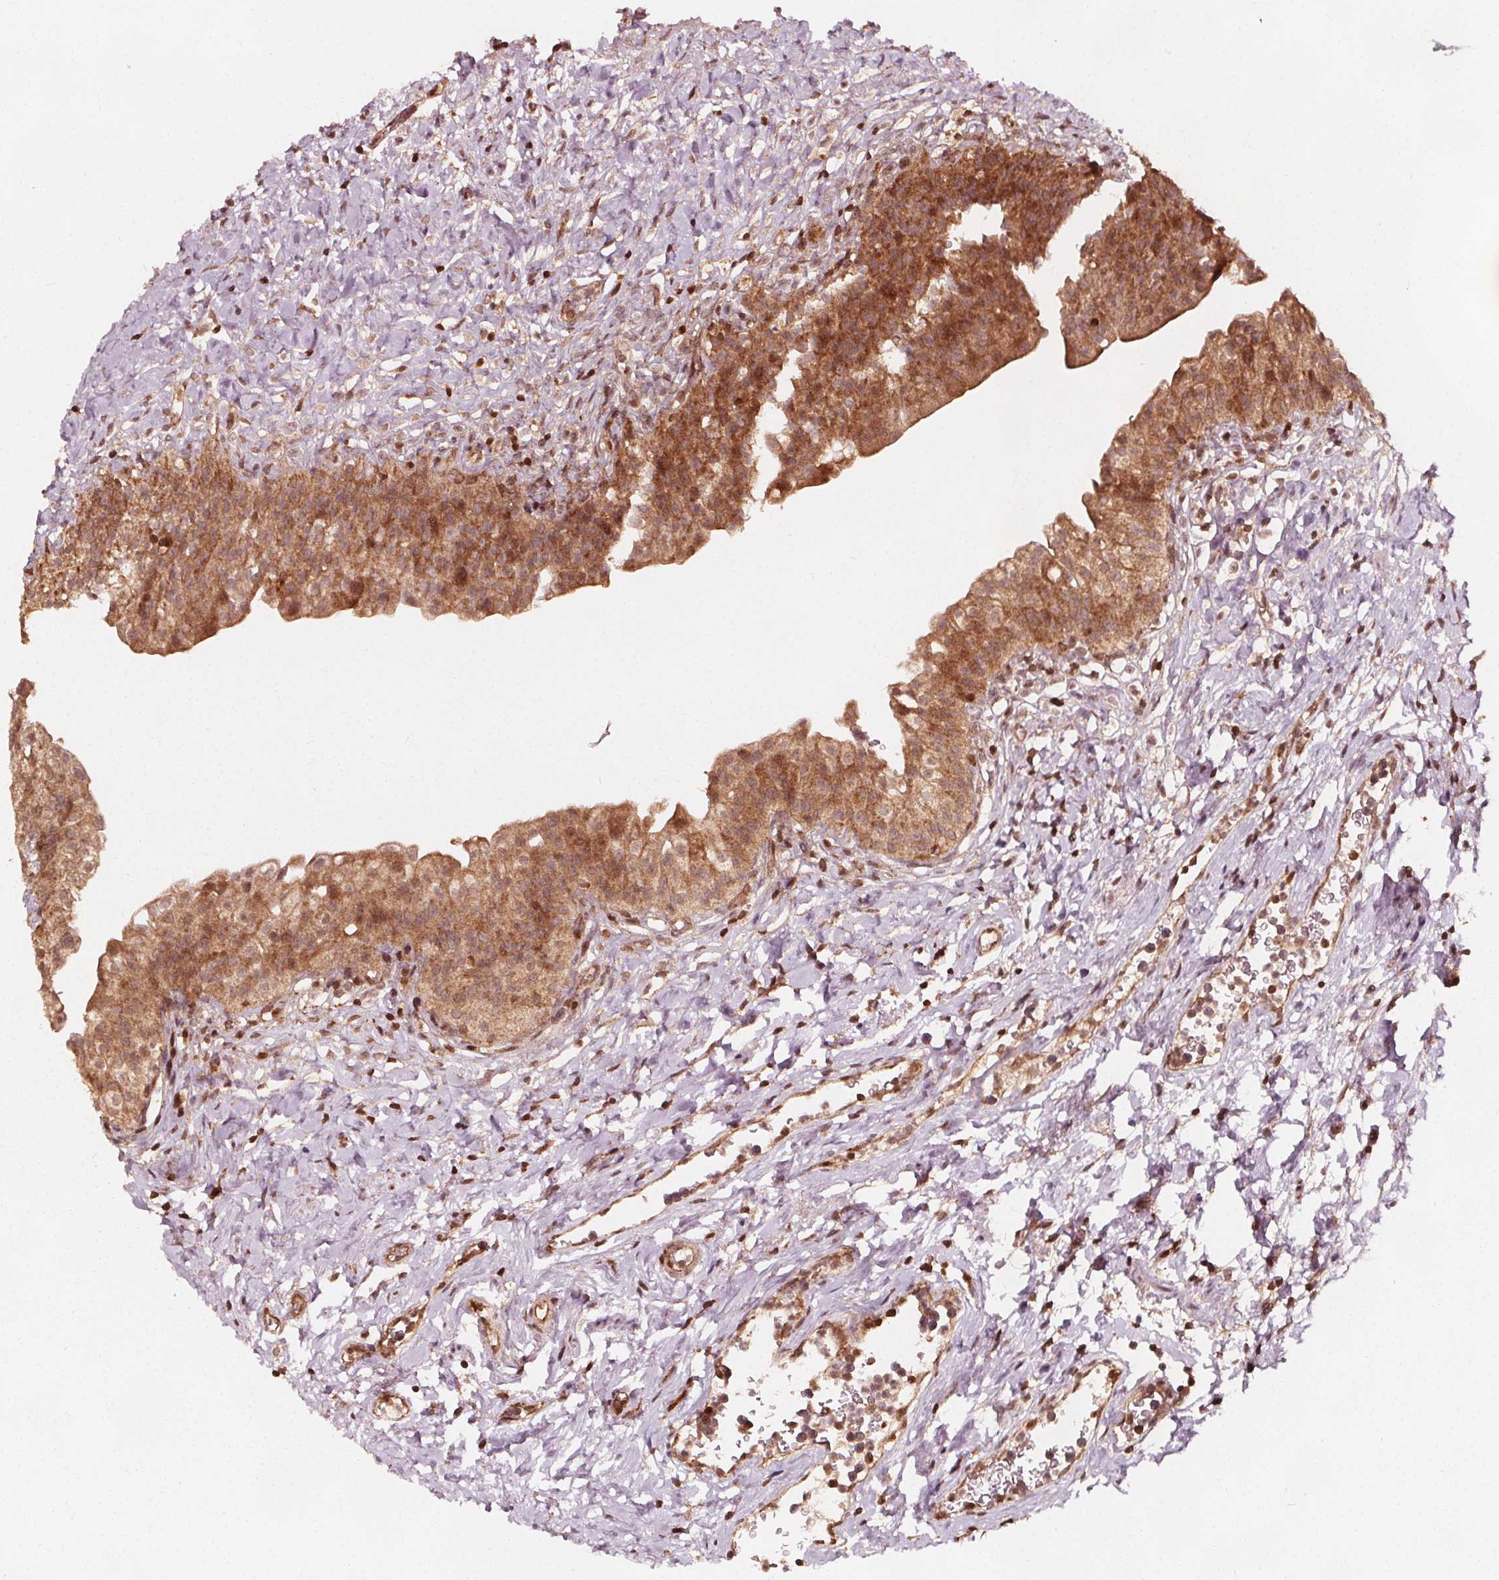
{"staining": {"intensity": "strong", "quantity": ">75%", "location": "cytoplasmic/membranous"}, "tissue": "urinary bladder", "cell_type": "Urothelial cells", "image_type": "normal", "snomed": [{"axis": "morphology", "description": "Normal tissue, NOS"}, {"axis": "topography", "description": "Urinary bladder"}], "caption": "Immunohistochemical staining of normal human urinary bladder demonstrates strong cytoplasmic/membranous protein positivity in approximately >75% of urothelial cells.", "gene": "AIP", "patient": {"sex": "male", "age": 76}}